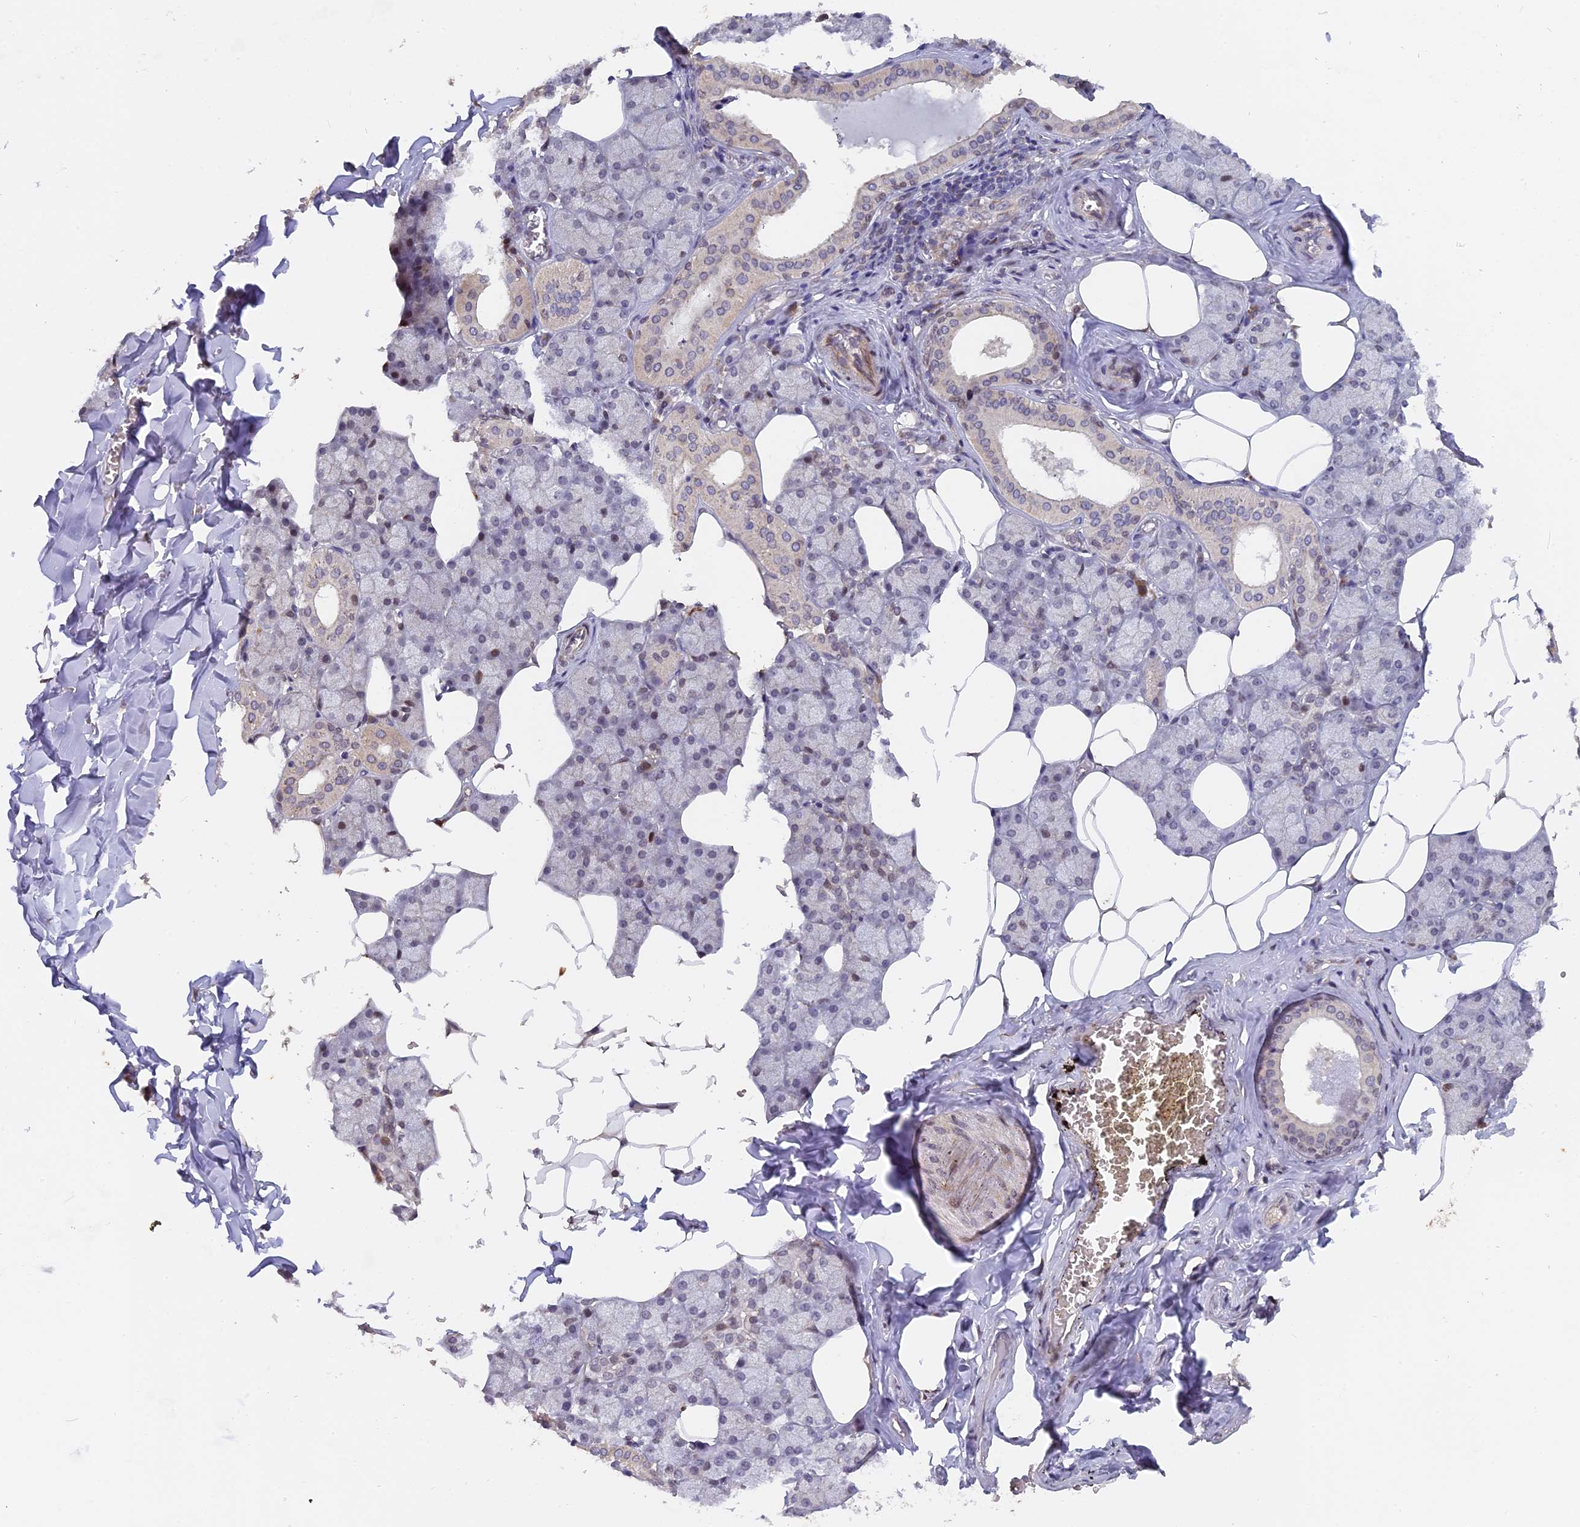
{"staining": {"intensity": "moderate", "quantity": "<25%", "location": "nuclear"}, "tissue": "salivary gland", "cell_type": "Glandular cells", "image_type": "normal", "snomed": [{"axis": "morphology", "description": "Normal tissue, NOS"}, {"axis": "topography", "description": "Salivary gland"}], "caption": "Immunohistochemical staining of benign human salivary gland reveals moderate nuclear protein staining in approximately <25% of glandular cells.", "gene": "PYGO1", "patient": {"sex": "male", "age": 62}}